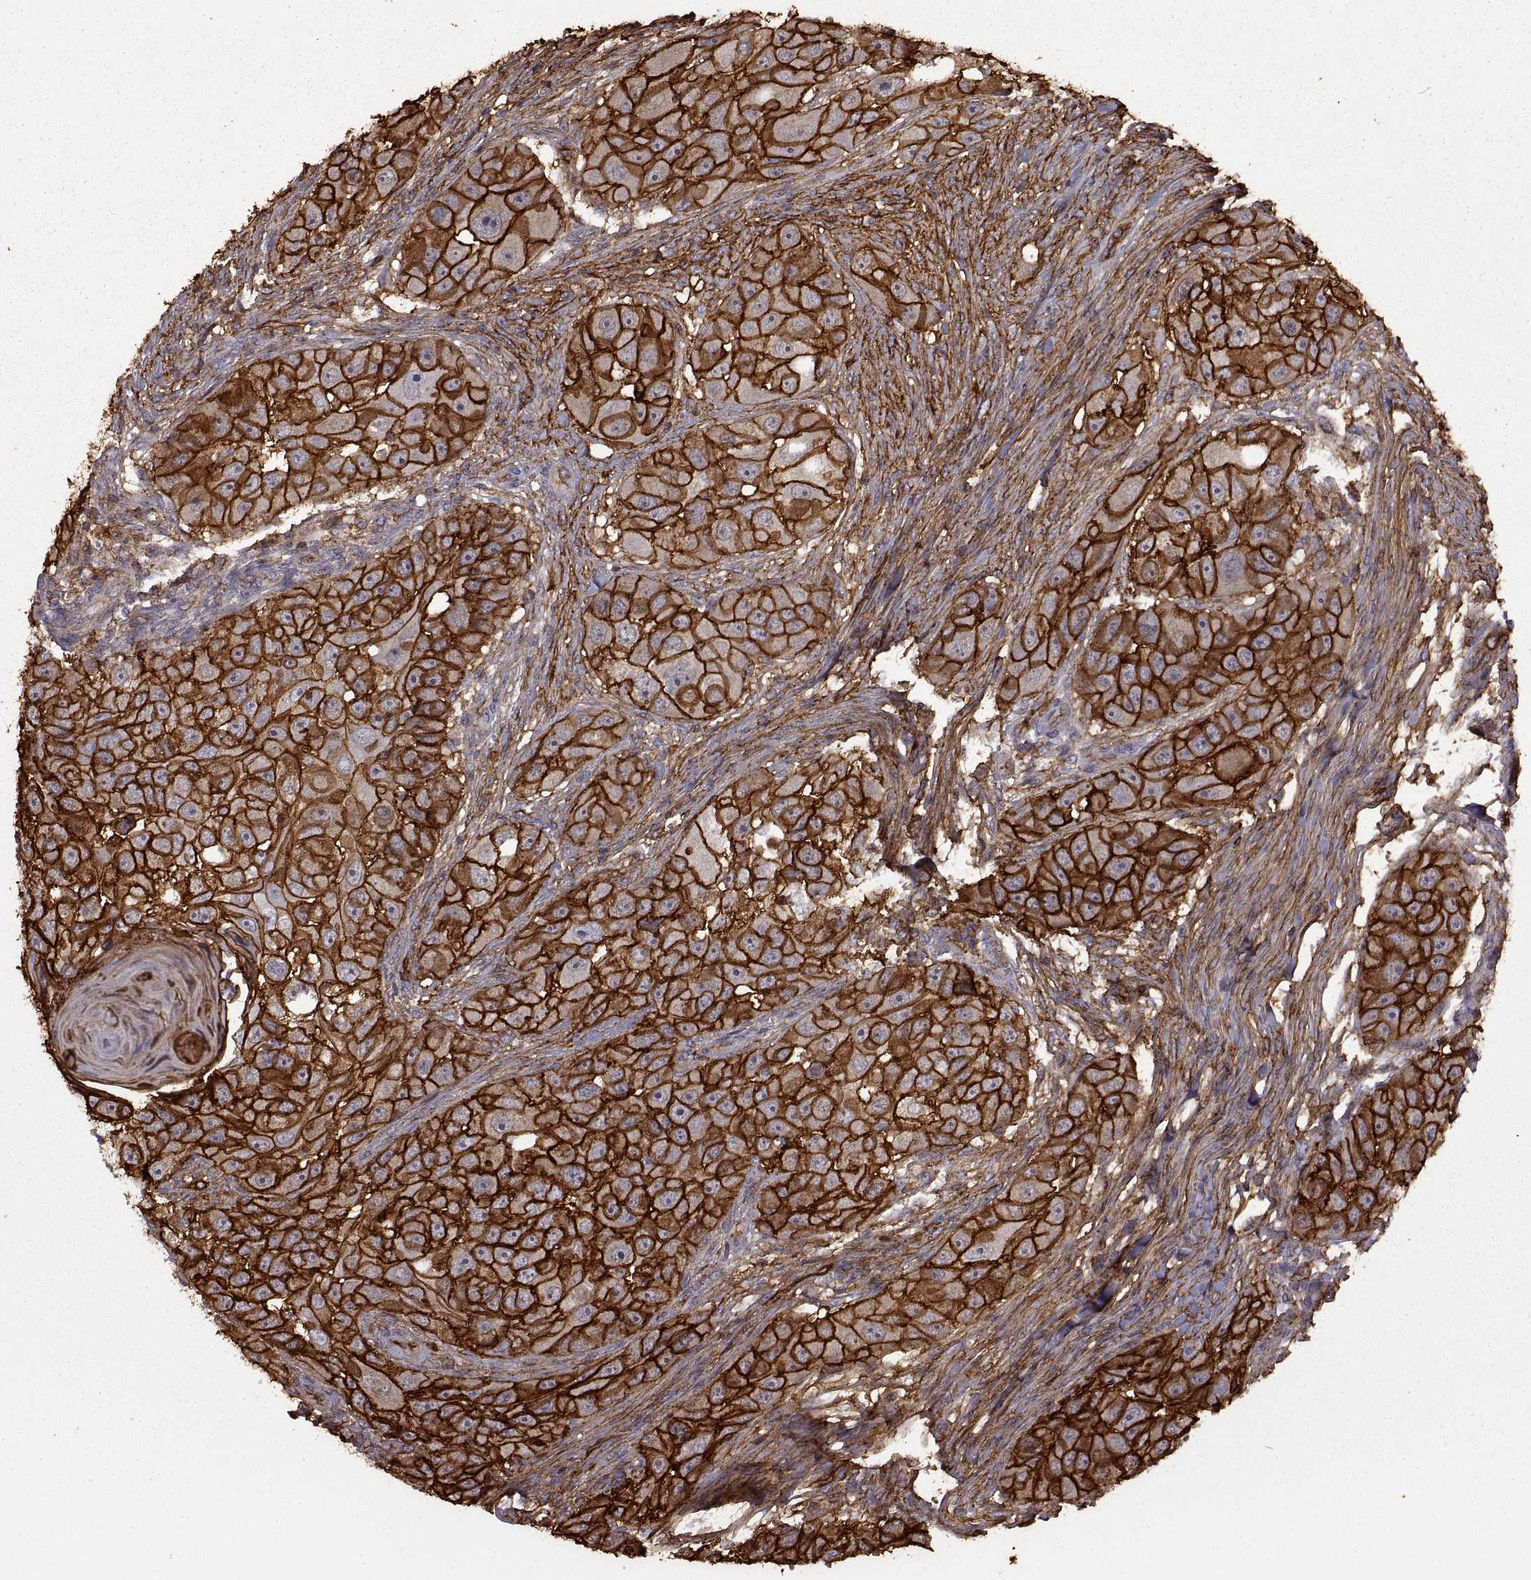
{"staining": {"intensity": "strong", "quantity": ">75%", "location": "cytoplasmic/membranous"}, "tissue": "head and neck cancer", "cell_type": "Tumor cells", "image_type": "cancer", "snomed": [{"axis": "morphology", "description": "Squamous cell carcinoma, NOS"}, {"axis": "topography", "description": "Head-Neck"}], "caption": "The immunohistochemical stain highlights strong cytoplasmic/membranous staining in tumor cells of head and neck cancer (squamous cell carcinoma) tissue.", "gene": "S100A10", "patient": {"sex": "male", "age": 51}}